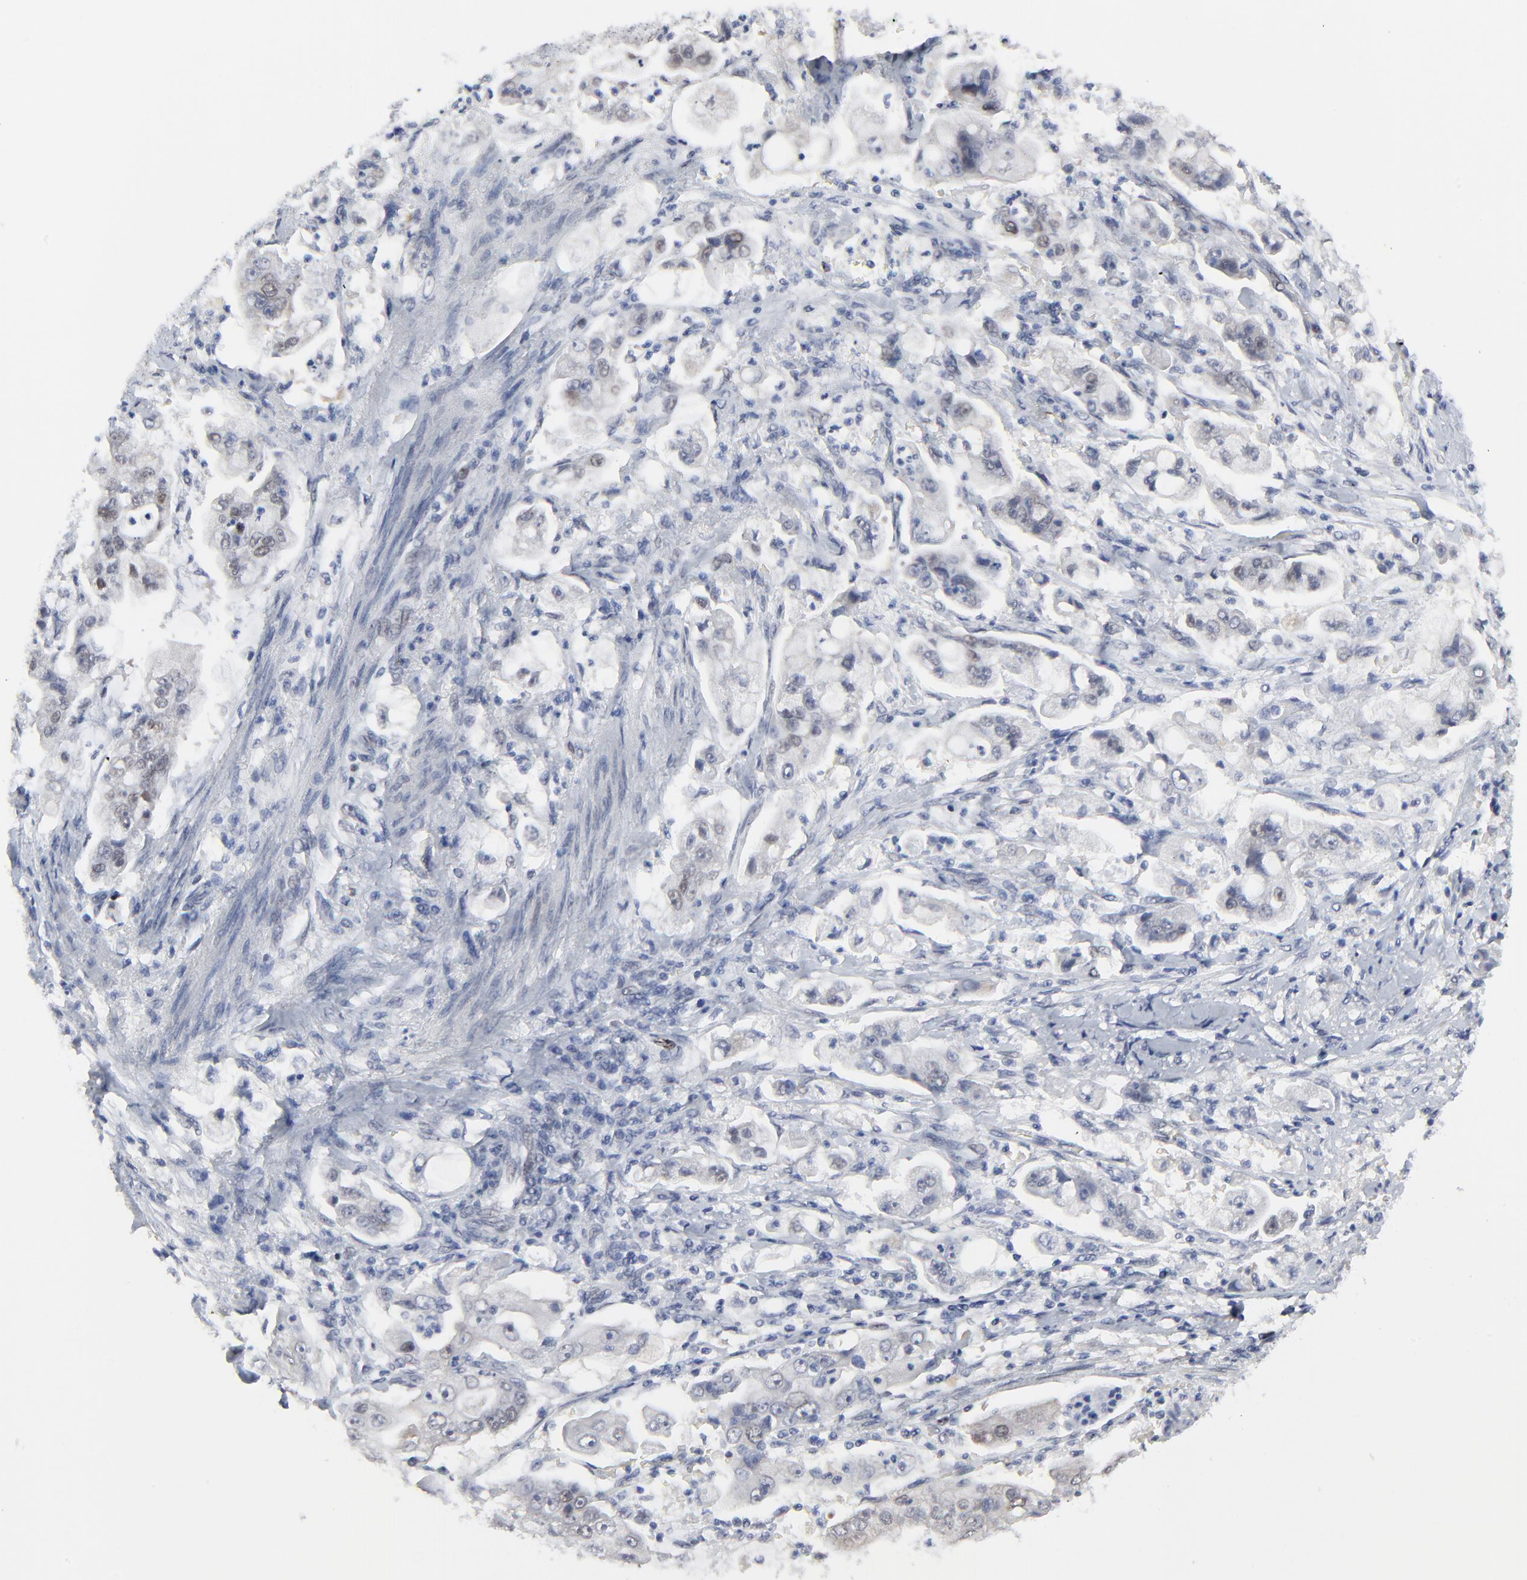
{"staining": {"intensity": "weak", "quantity": "<25%", "location": "nuclear"}, "tissue": "stomach cancer", "cell_type": "Tumor cells", "image_type": "cancer", "snomed": [{"axis": "morphology", "description": "Adenocarcinoma, NOS"}, {"axis": "topography", "description": "Stomach"}], "caption": "High power microscopy histopathology image of an immunohistochemistry histopathology image of stomach cancer (adenocarcinoma), revealing no significant staining in tumor cells.", "gene": "ZNF589", "patient": {"sex": "male", "age": 62}}